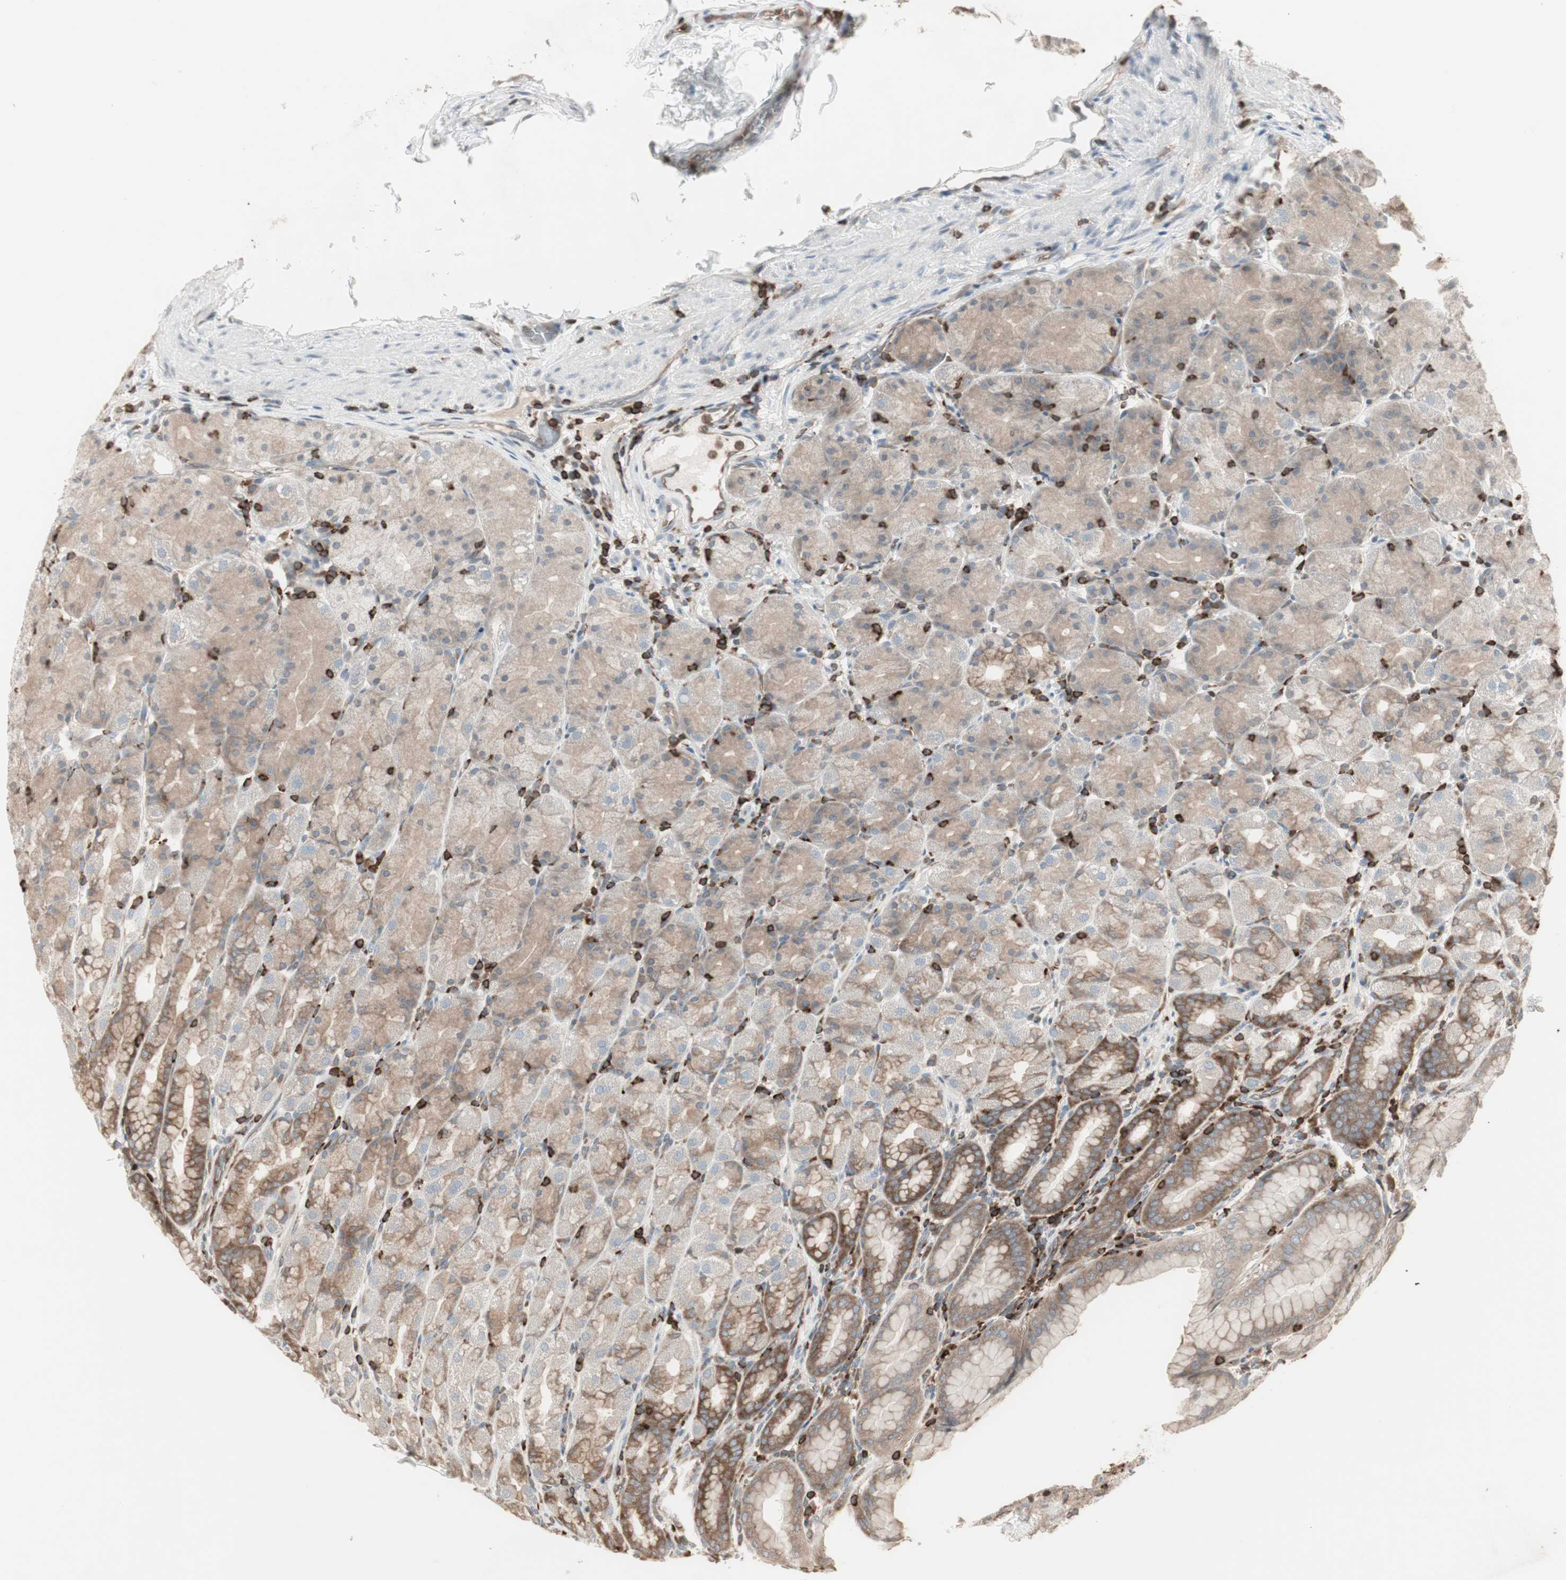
{"staining": {"intensity": "moderate", "quantity": "25%-75%", "location": "cytoplasmic/membranous"}, "tissue": "stomach", "cell_type": "Glandular cells", "image_type": "normal", "snomed": [{"axis": "morphology", "description": "Normal tissue, NOS"}, {"axis": "topography", "description": "Stomach, upper"}], "caption": "Glandular cells show medium levels of moderate cytoplasmic/membranous expression in approximately 25%-75% of cells in benign stomach. The staining was performed using DAB (3,3'-diaminobenzidine), with brown indicating positive protein expression. Nuclei are stained blue with hematoxylin.", "gene": "ARHGEF1", "patient": {"sex": "male", "age": 68}}